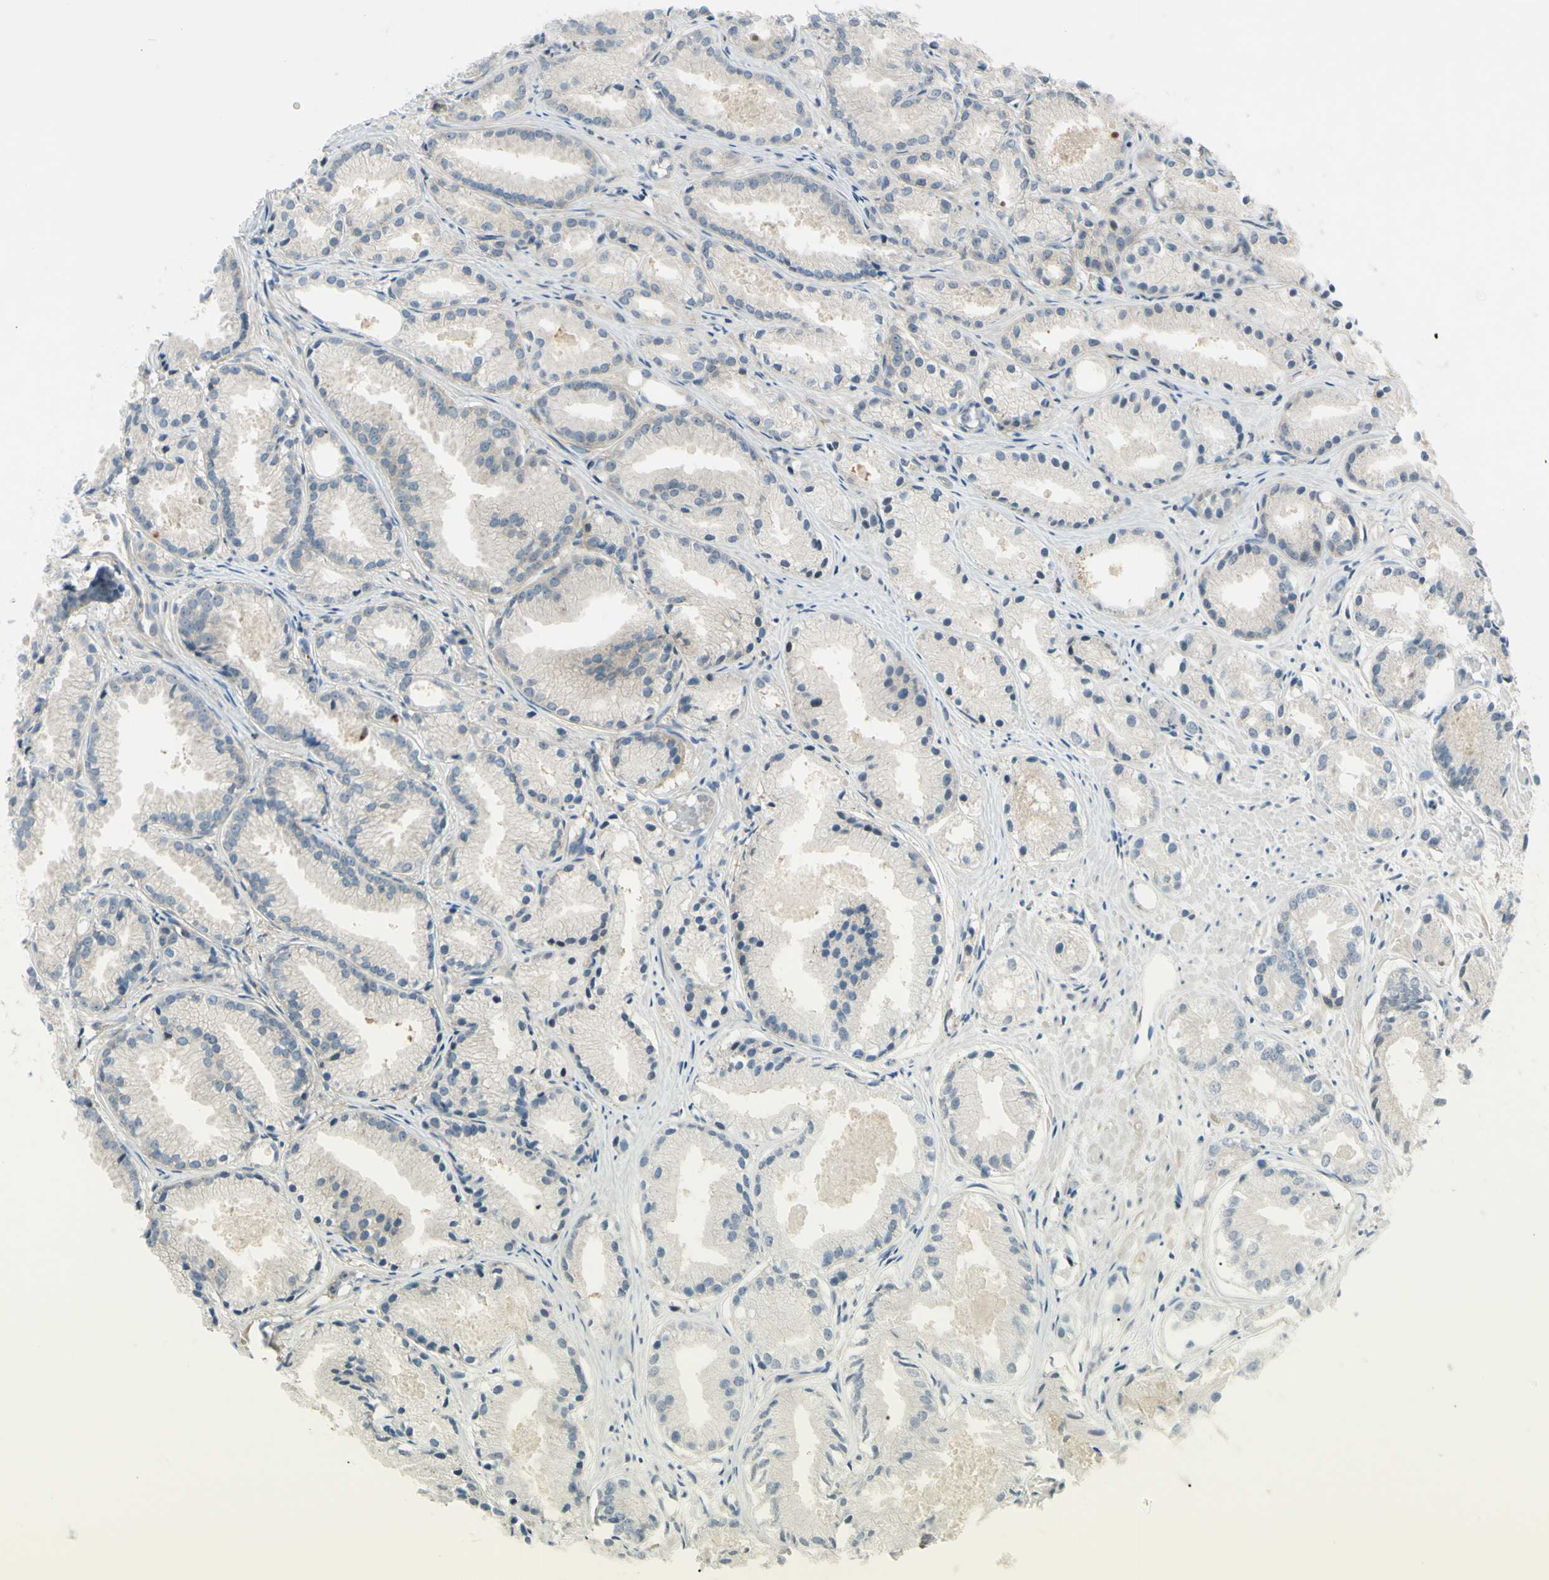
{"staining": {"intensity": "negative", "quantity": "none", "location": "none"}, "tissue": "prostate cancer", "cell_type": "Tumor cells", "image_type": "cancer", "snomed": [{"axis": "morphology", "description": "Adenocarcinoma, Low grade"}, {"axis": "topography", "description": "Prostate"}], "caption": "Human prostate cancer stained for a protein using immunohistochemistry reveals no staining in tumor cells.", "gene": "C1orf159", "patient": {"sex": "male", "age": 72}}